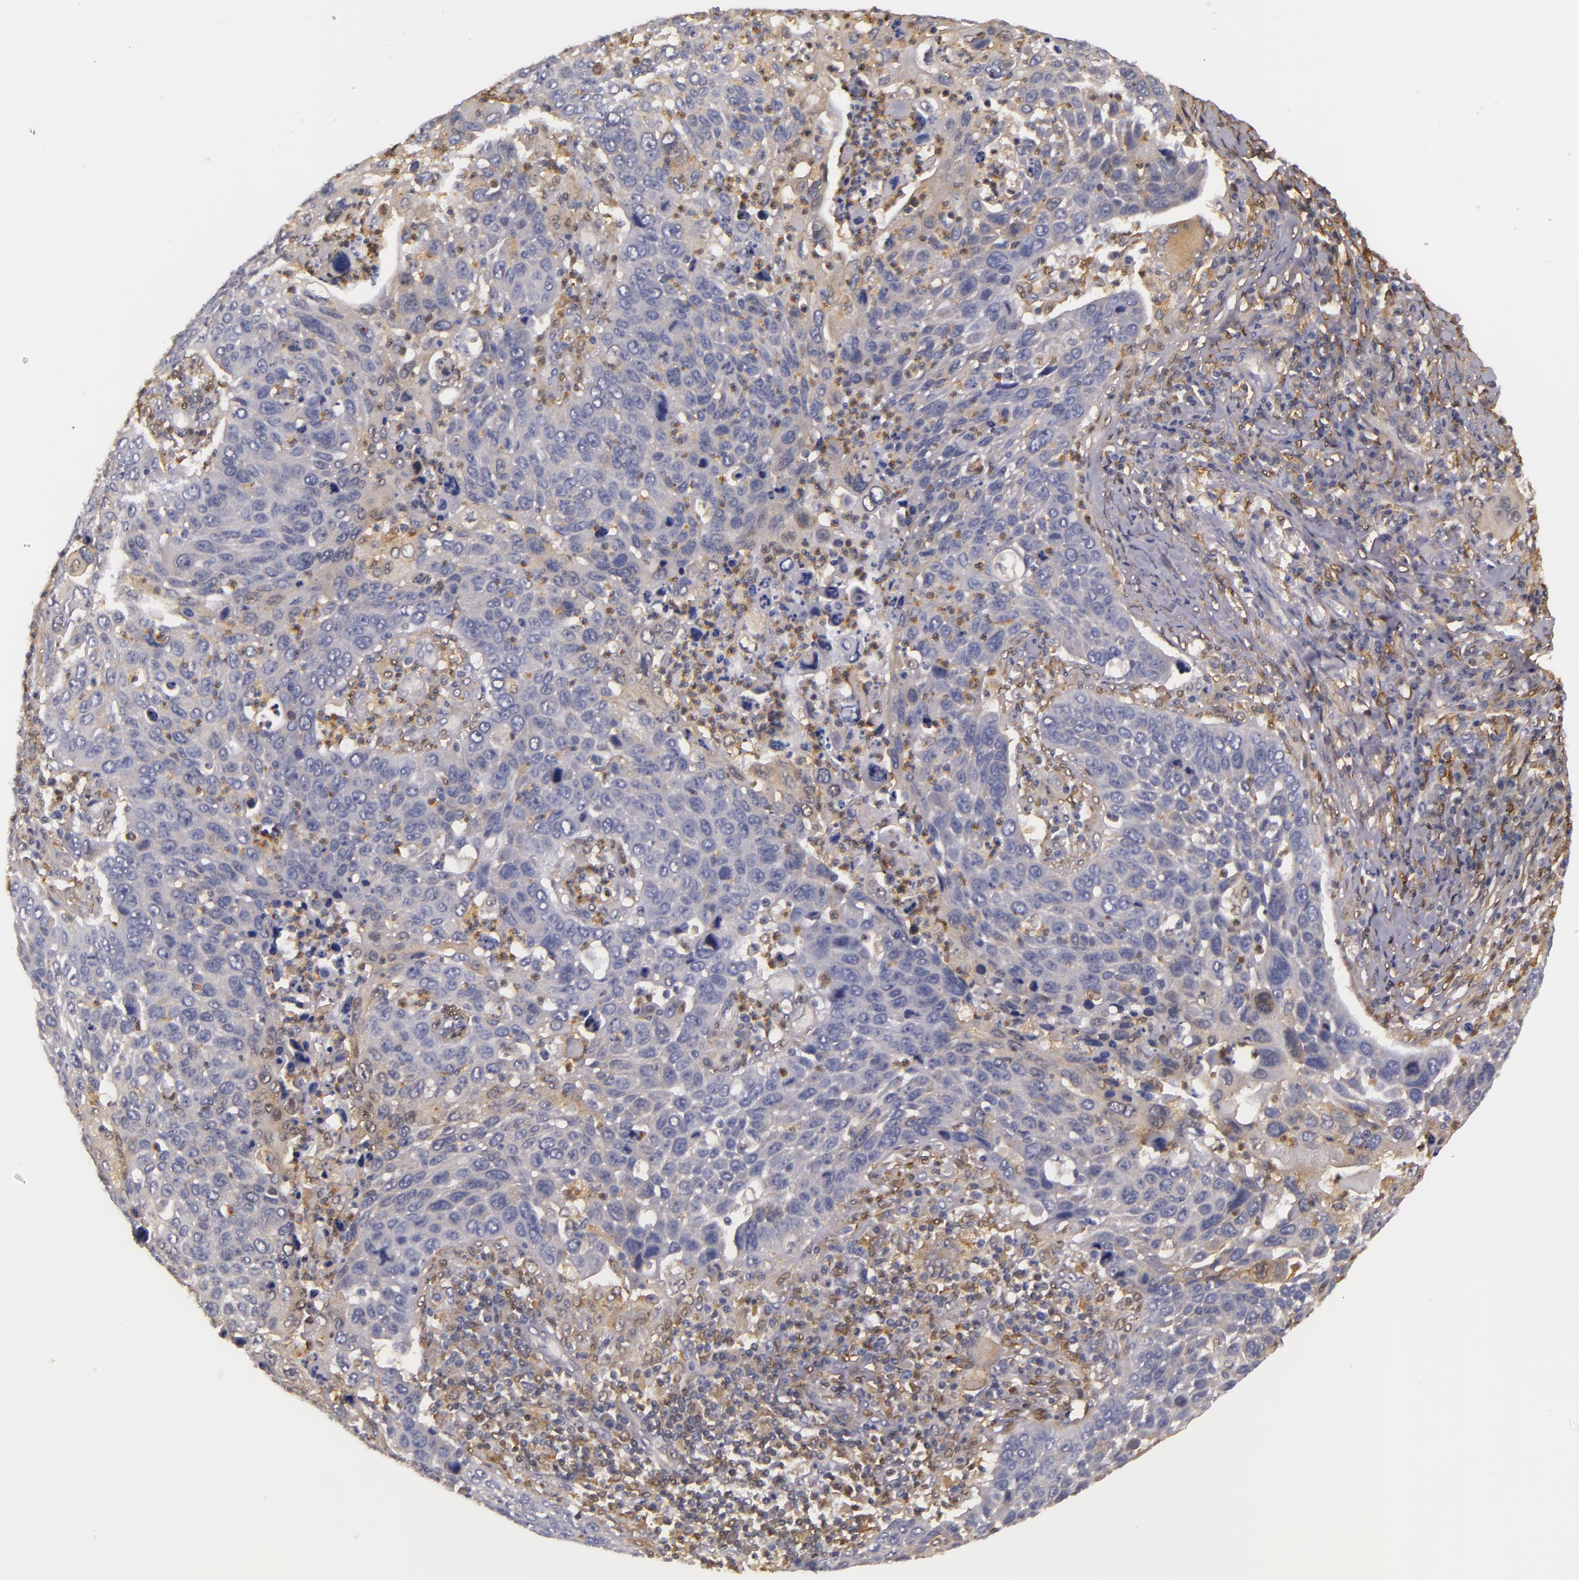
{"staining": {"intensity": "weak", "quantity": "25%-75%", "location": "cytoplasmic/membranous"}, "tissue": "lung cancer", "cell_type": "Tumor cells", "image_type": "cancer", "snomed": [{"axis": "morphology", "description": "Squamous cell carcinoma, NOS"}, {"axis": "topography", "description": "Lung"}], "caption": "Human lung cancer (squamous cell carcinoma) stained with a brown dye shows weak cytoplasmic/membranous positive expression in about 25%-75% of tumor cells.", "gene": "TOM1", "patient": {"sex": "male", "age": 68}}